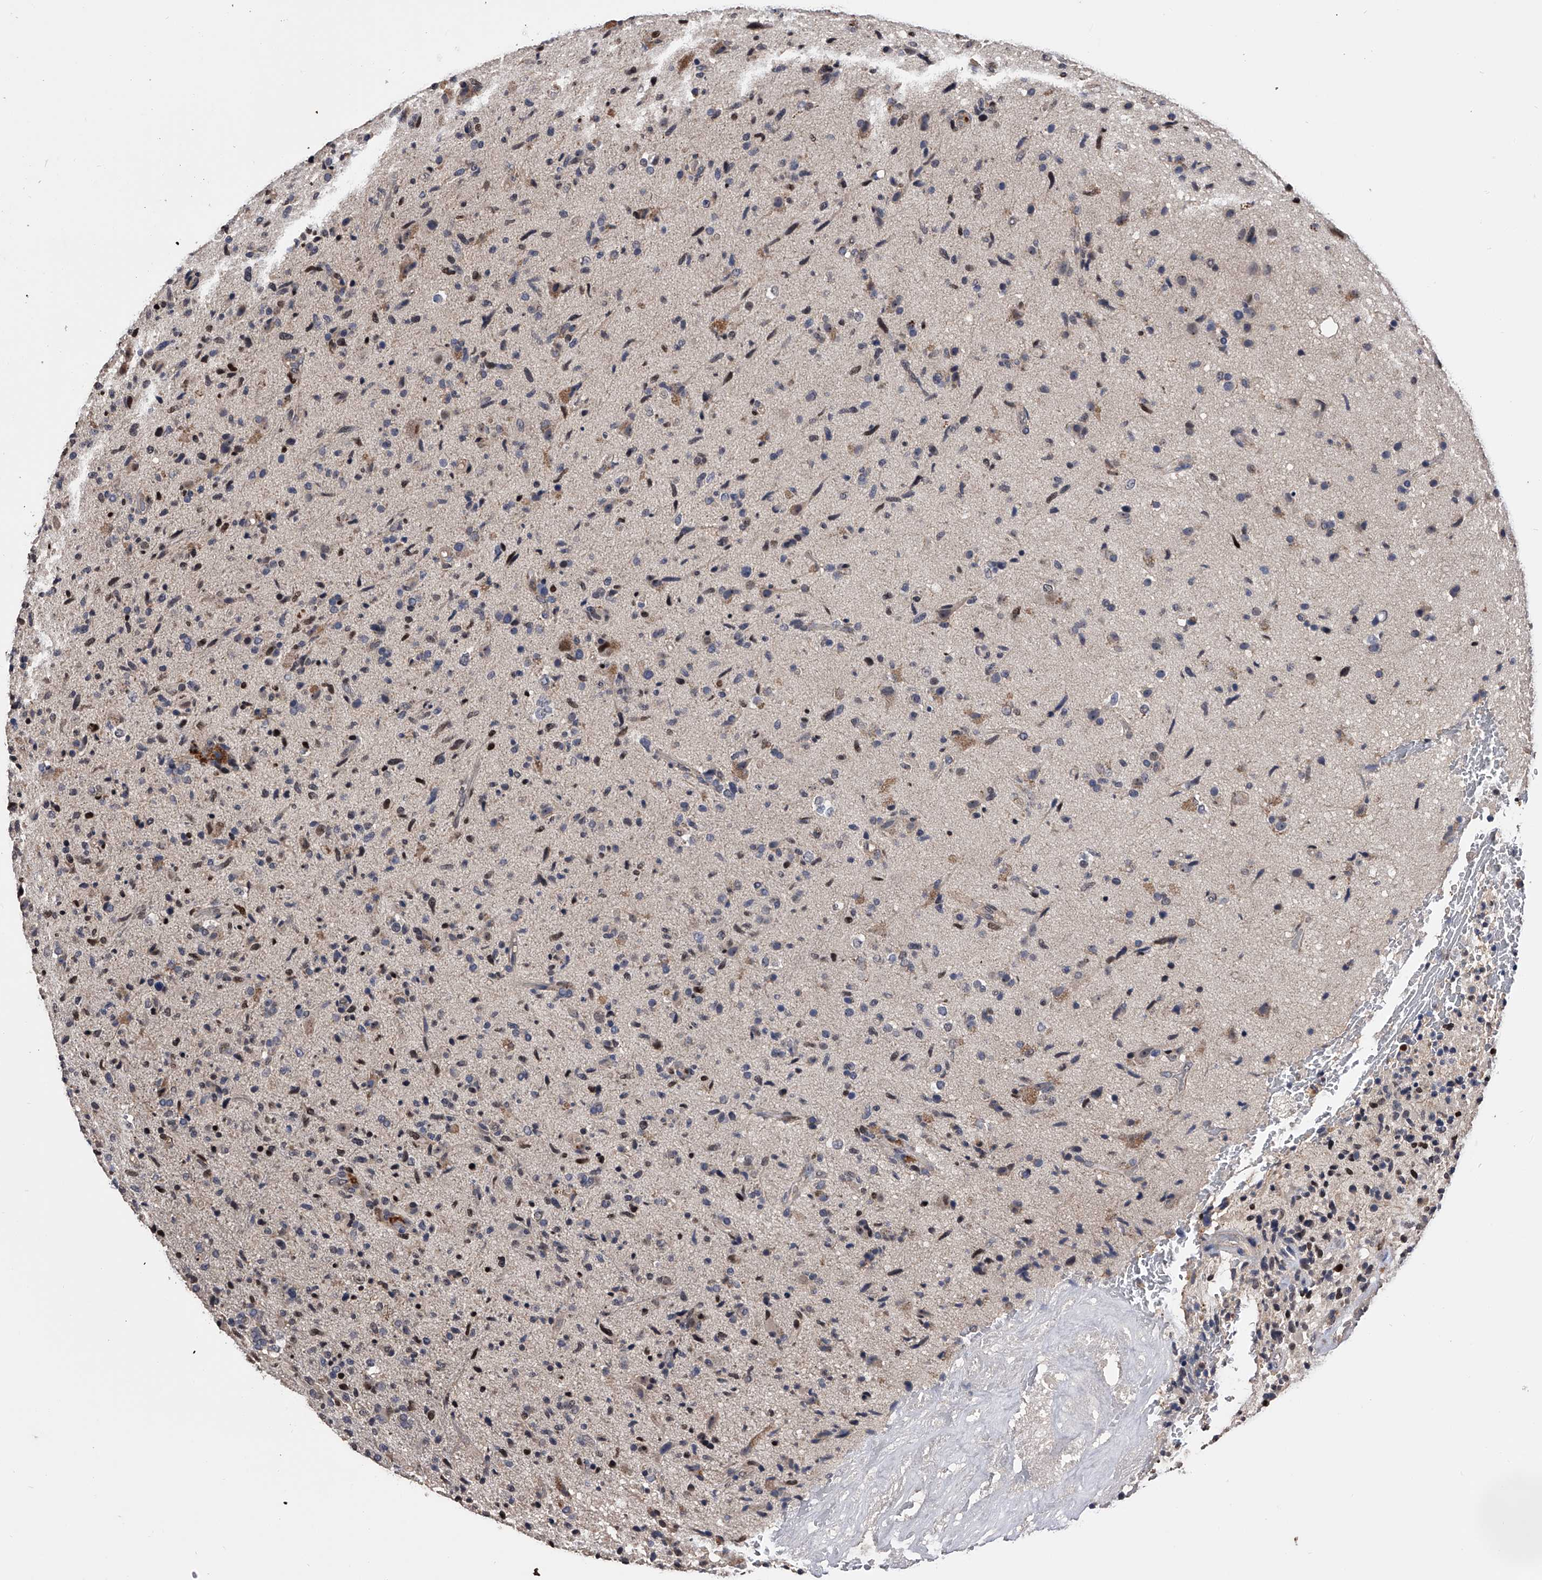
{"staining": {"intensity": "moderate", "quantity": "<25%", "location": "nuclear"}, "tissue": "glioma", "cell_type": "Tumor cells", "image_type": "cancer", "snomed": [{"axis": "morphology", "description": "Glioma, malignant, High grade"}, {"axis": "topography", "description": "Brain"}], "caption": "Immunohistochemistry (IHC) micrograph of human glioma stained for a protein (brown), which demonstrates low levels of moderate nuclear expression in about <25% of tumor cells.", "gene": "EFCAB7", "patient": {"sex": "male", "age": 72}}